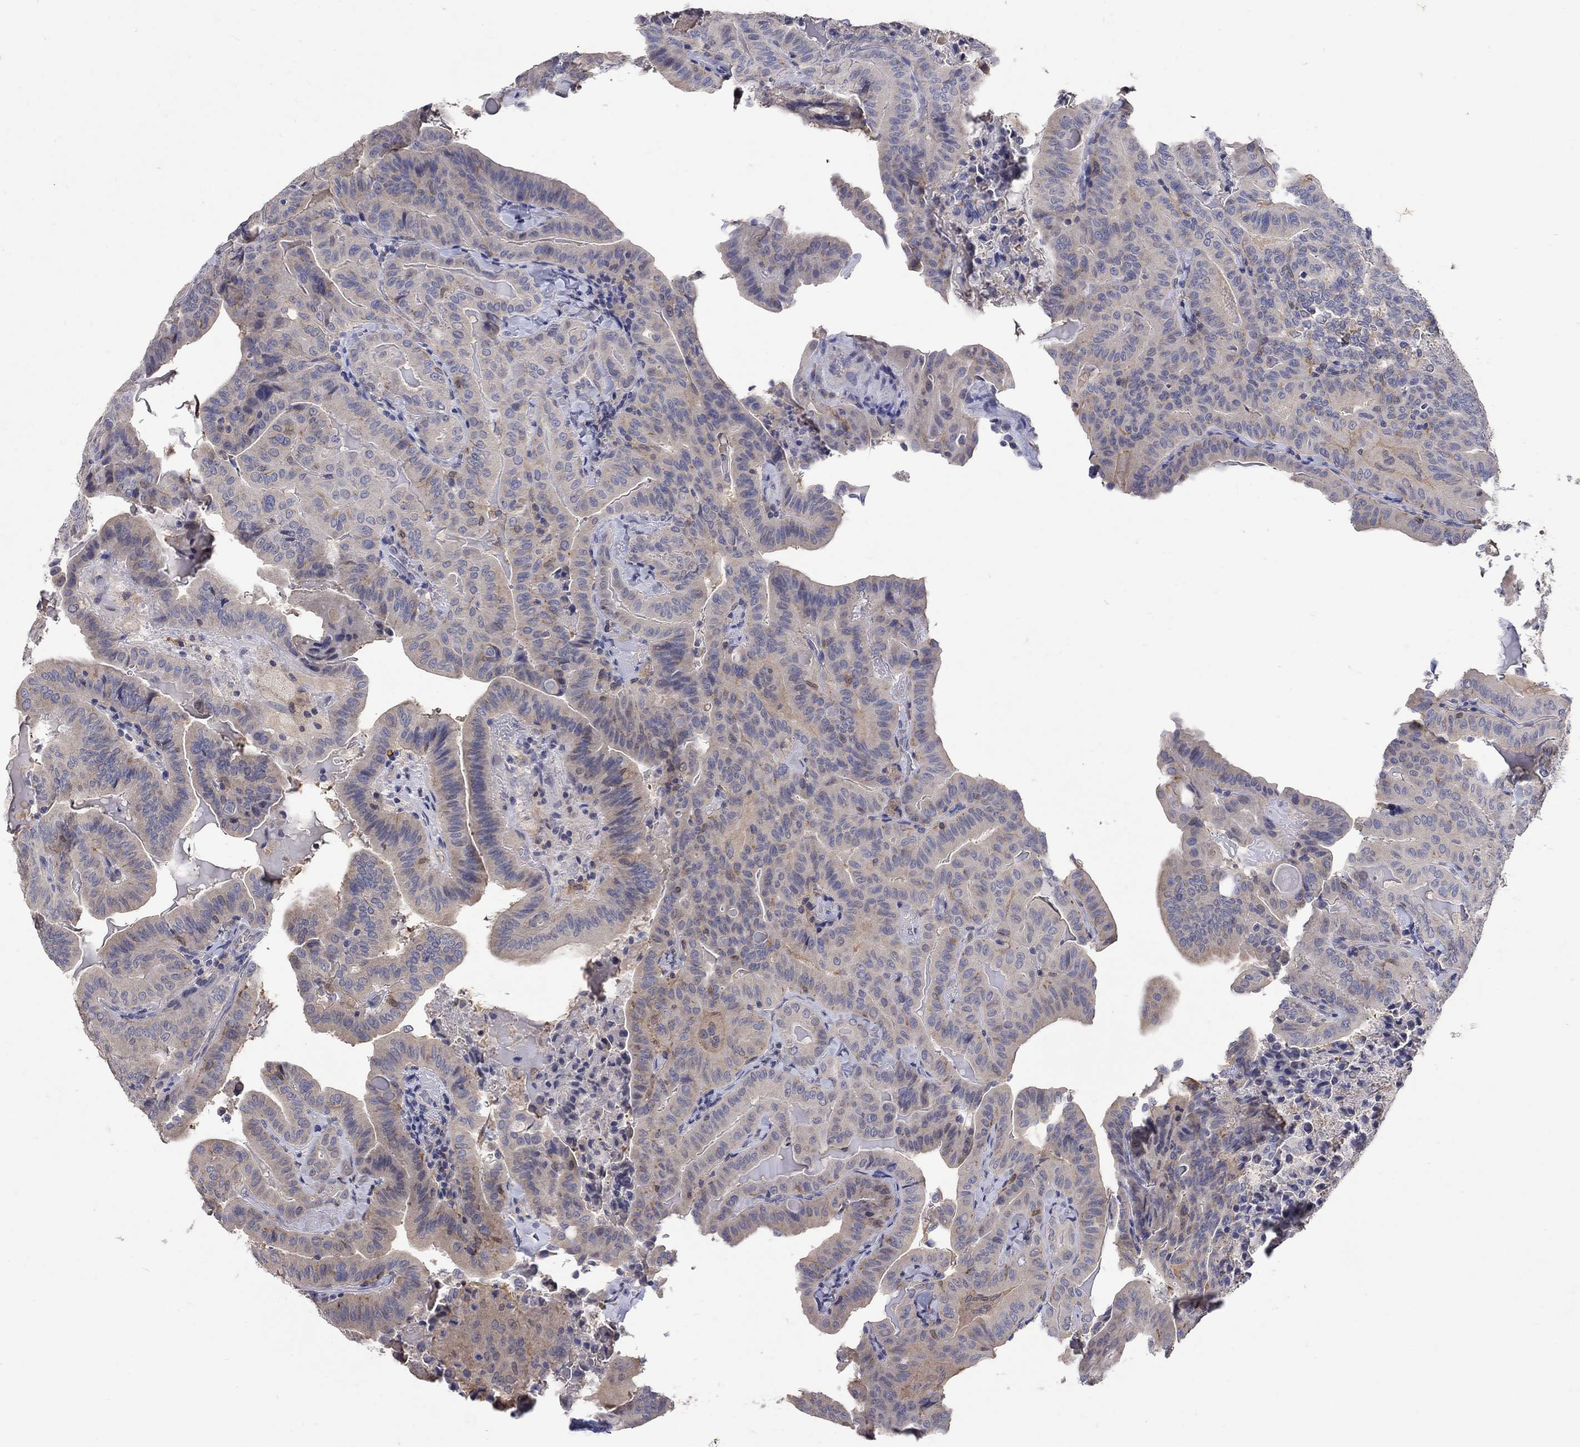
{"staining": {"intensity": "weak", "quantity": "<25%", "location": "cytoplasmic/membranous"}, "tissue": "thyroid cancer", "cell_type": "Tumor cells", "image_type": "cancer", "snomed": [{"axis": "morphology", "description": "Papillary adenocarcinoma, NOS"}, {"axis": "topography", "description": "Thyroid gland"}], "caption": "The IHC histopathology image has no significant positivity in tumor cells of papillary adenocarcinoma (thyroid) tissue.", "gene": "CETN1", "patient": {"sex": "female", "age": 68}}